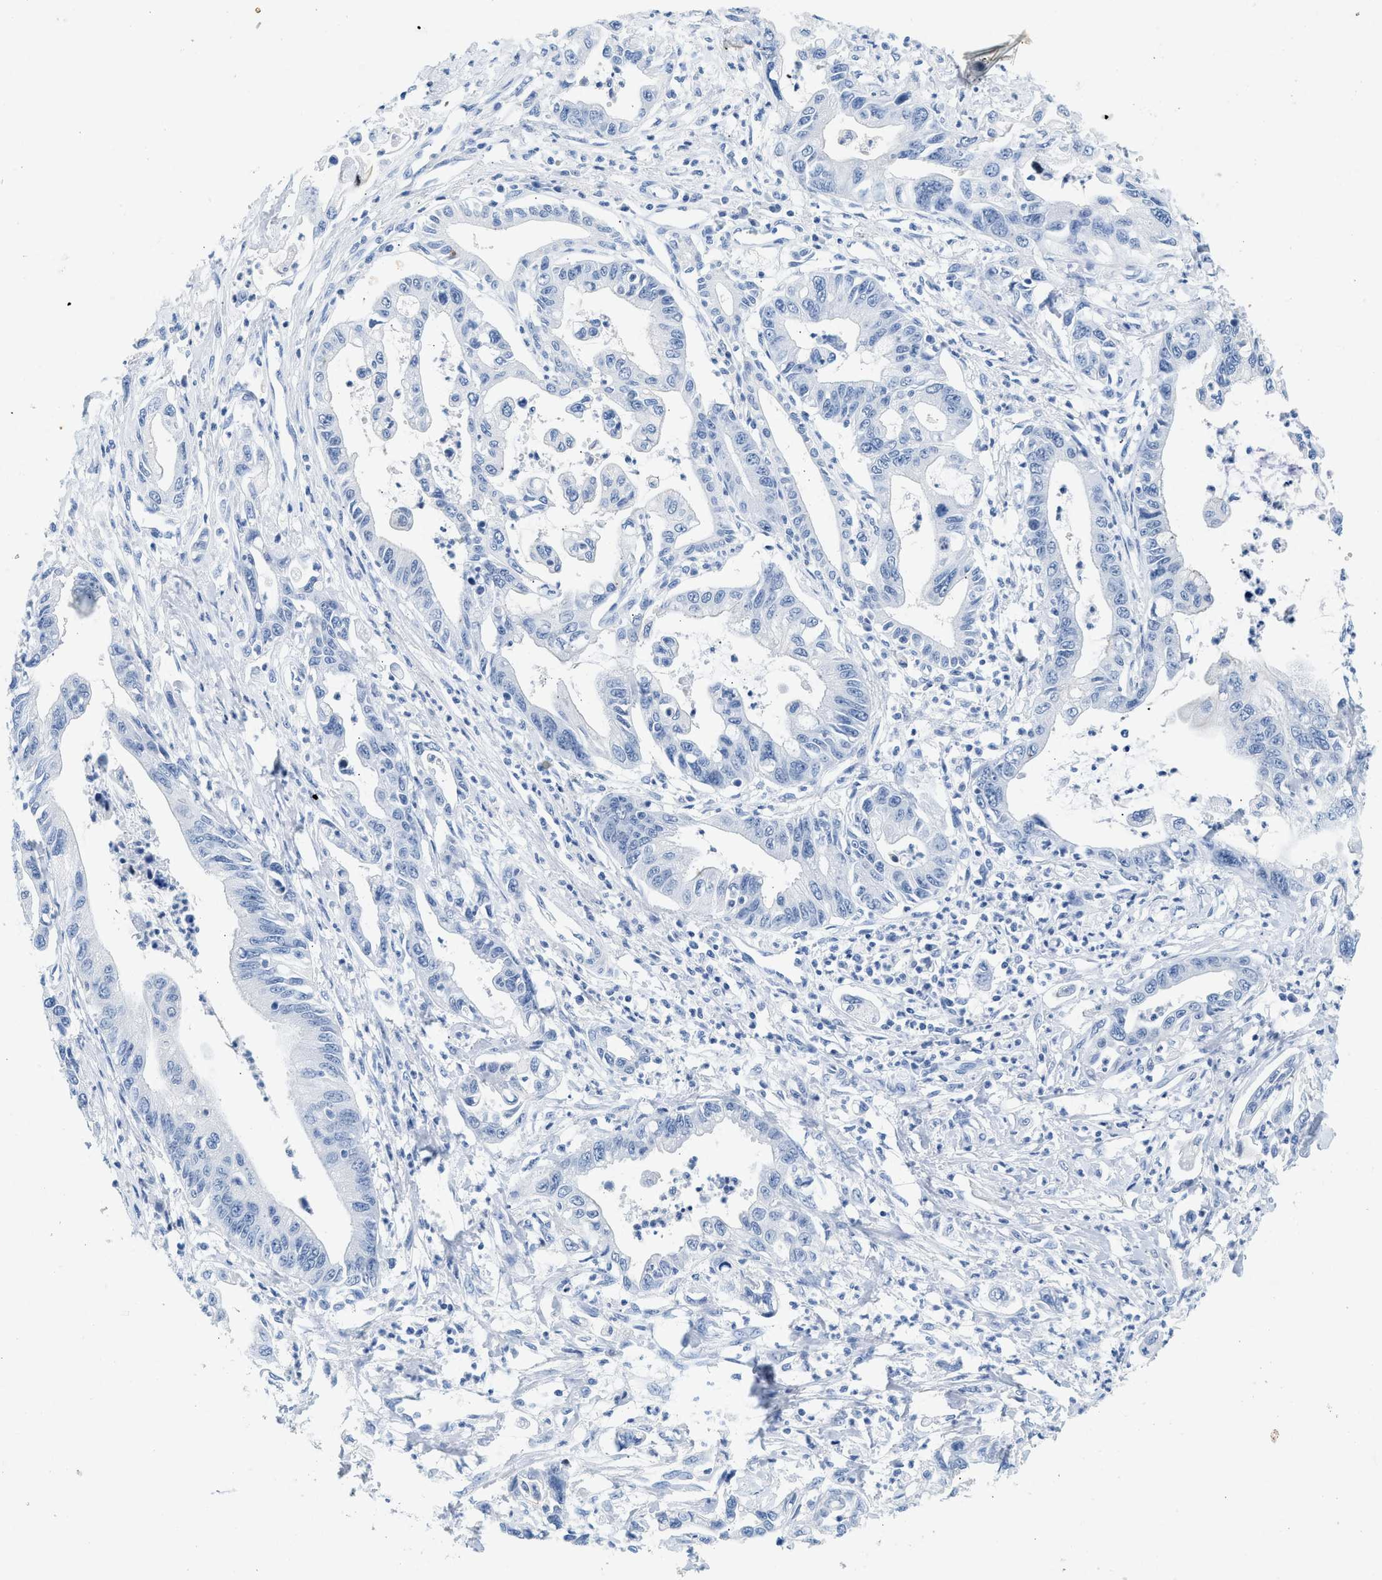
{"staining": {"intensity": "negative", "quantity": "none", "location": "none"}, "tissue": "pancreatic cancer", "cell_type": "Tumor cells", "image_type": "cancer", "snomed": [{"axis": "morphology", "description": "Adenocarcinoma, NOS"}, {"axis": "topography", "description": "Pancreas"}], "caption": "Pancreatic cancer (adenocarcinoma) stained for a protein using IHC shows no staining tumor cells.", "gene": "HHATL", "patient": {"sex": "male", "age": 56}}